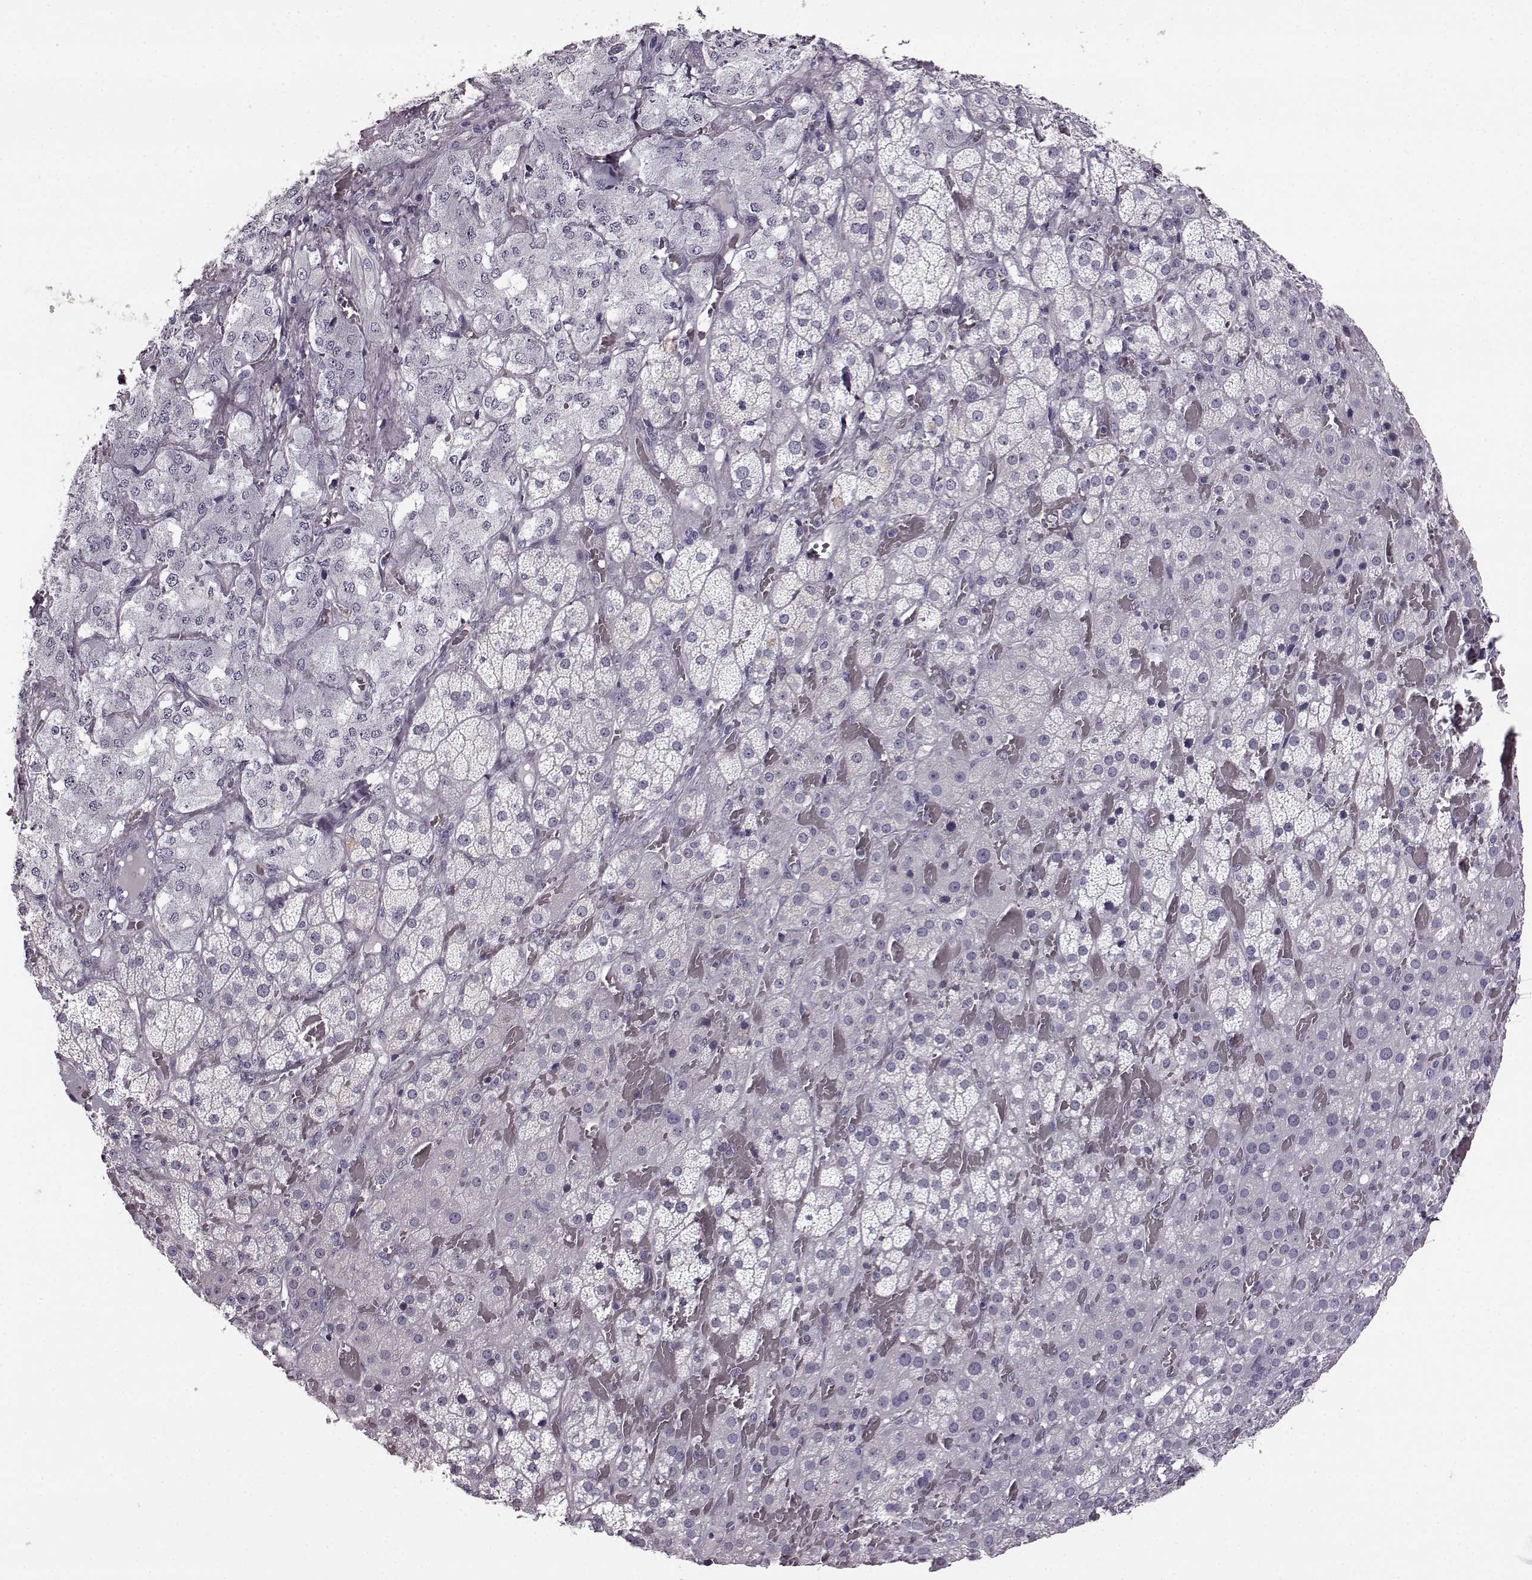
{"staining": {"intensity": "negative", "quantity": "none", "location": "none"}, "tissue": "adrenal gland", "cell_type": "Glandular cells", "image_type": "normal", "snomed": [{"axis": "morphology", "description": "Normal tissue, NOS"}, {"axis": "topography", "description": "Adrenal gland"}], "caption": "Glandular cells are negative for protein expression in normal human adrenal gland.", "gene": "PRPH2", "patient": {"sex": "male", "age": 57}}